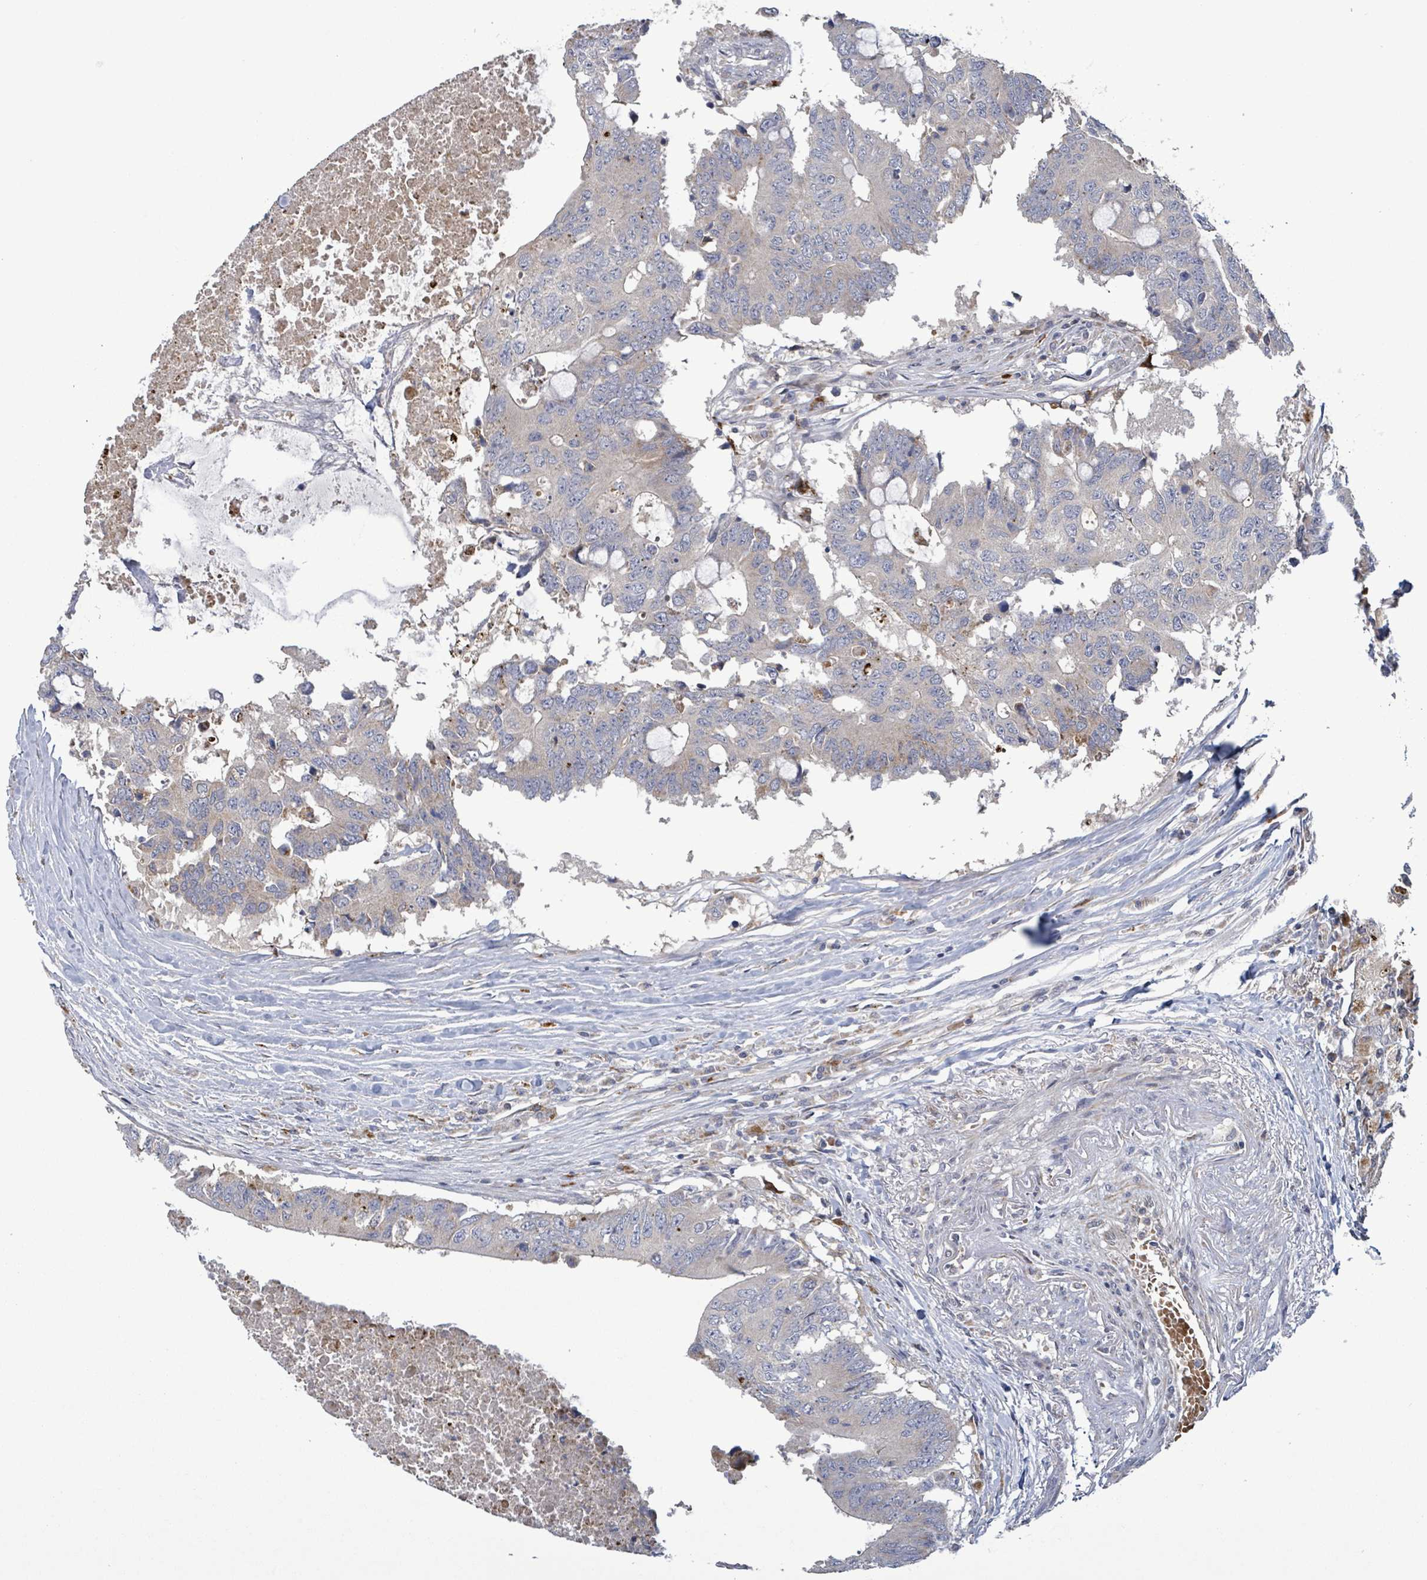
{"staining": {"intensity": "weak", "quantity": "<25%", "location": "cytoplasmic/membranous"}, "tissue": "colorectal cancer", "cell_type": "Tumor cells", "image_type": "cancer", "snomed": [{"axis": "morphology", "description": "Adenocarcinoma, NOS"}, {"axis": "topography", "description": "Colon"}], "caption": "Immunohistochemistry histopathology image of human colorectal adenocarcinoma stained for a protein (brown), which reveals no positivity in tumor cells.", "gene": "DIPK2A", "patient": {"sex": "male", "age": 71}}